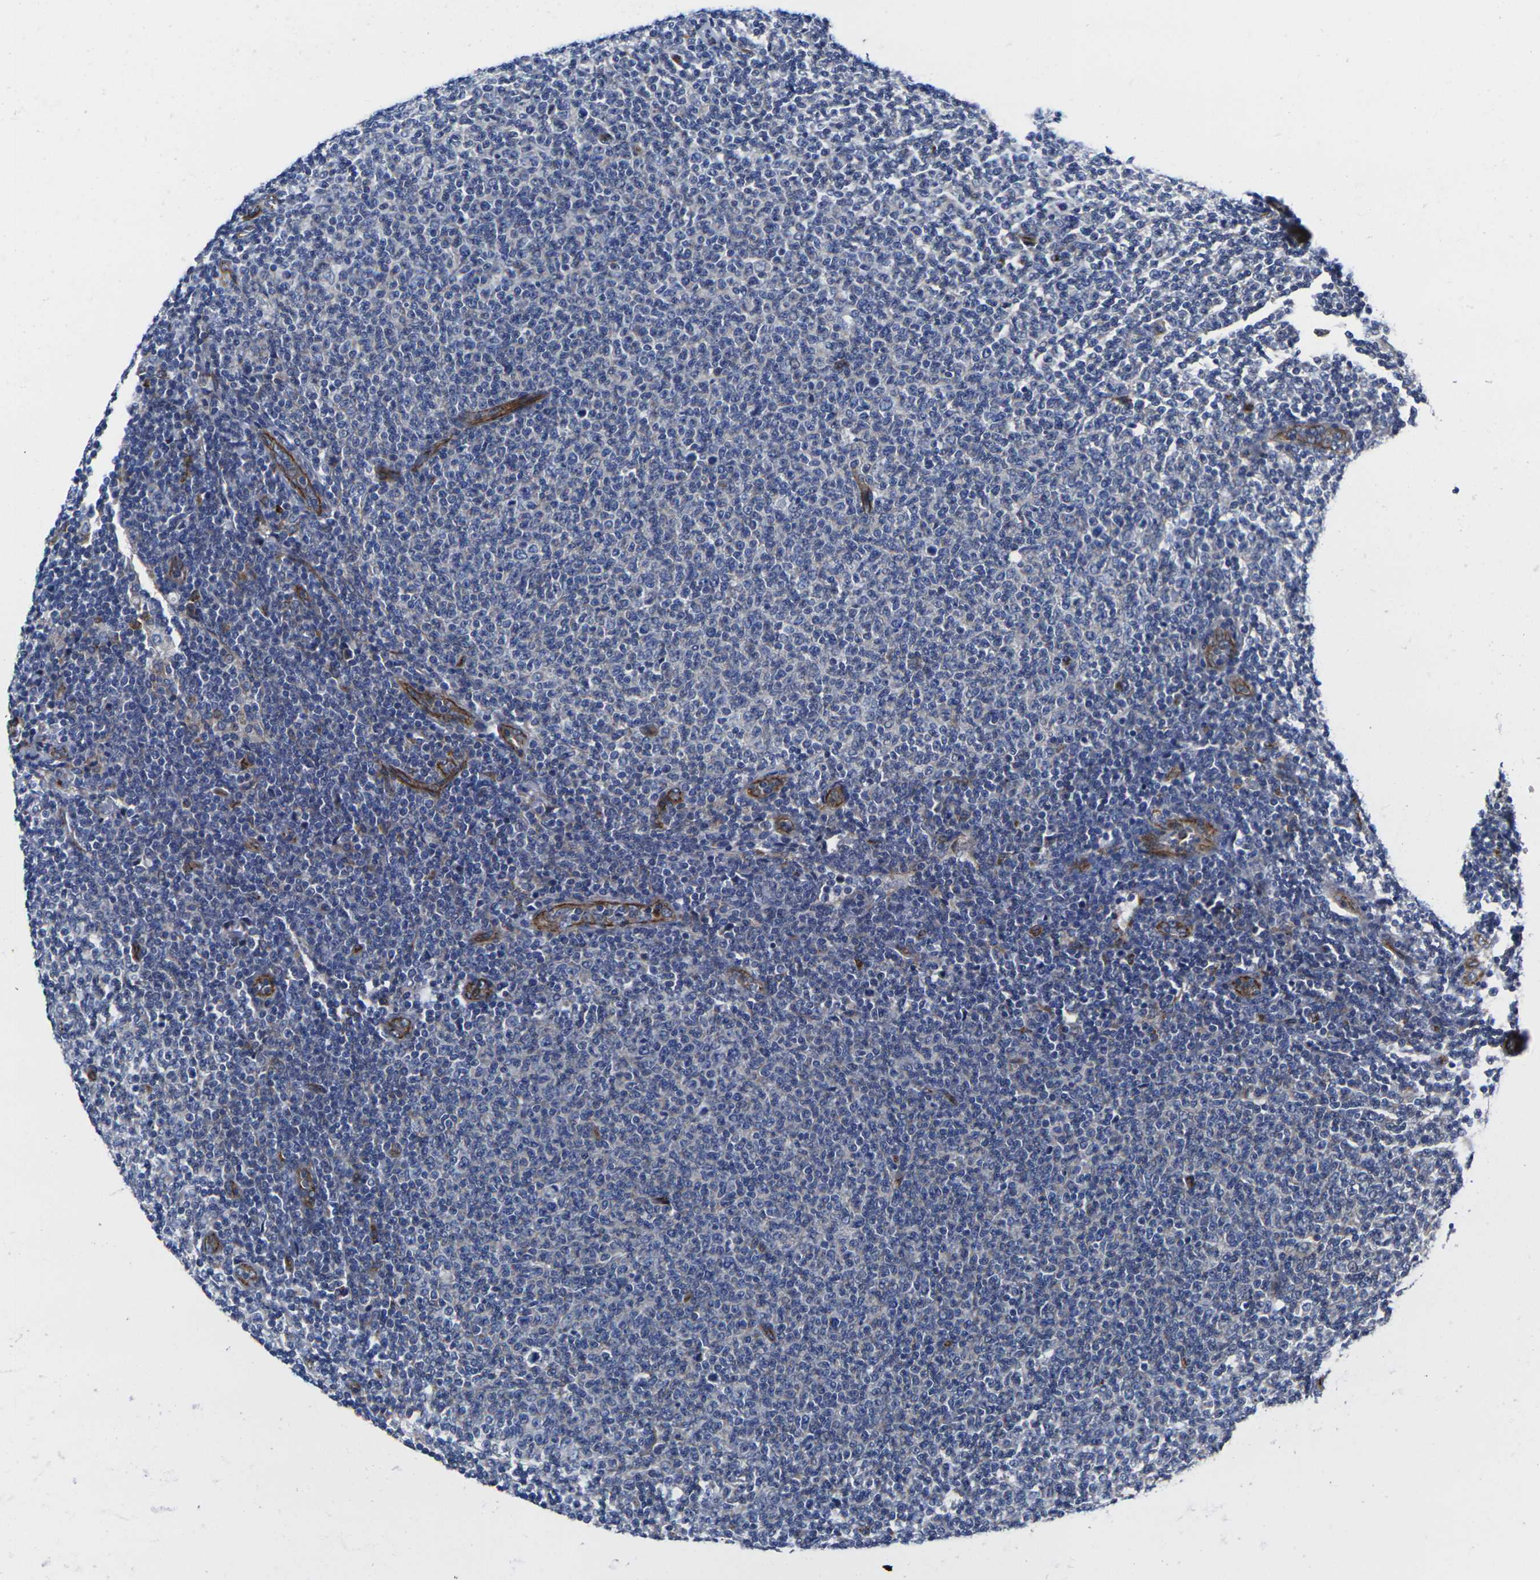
{"staining": {"intensity": "negative", "quantity": "none", "location": "none"}, "tissue": "lymphoma", "cell_type": "Tumor cells", "image_type": "cancer", "snomed": [{"axis": "morphology", "description": "Malignant lymphoma, non-Hodgkin's type, Low grade"}, {"axis": "topography", "description": "Lymph node"}], "caption": "The photomicrograph shows no staining of tumor cells in malignant lymphoma, non-Hodgkin's type (low-grade).", "gene": "NUMB", "patient": {"sex": "male", "age": 66}}